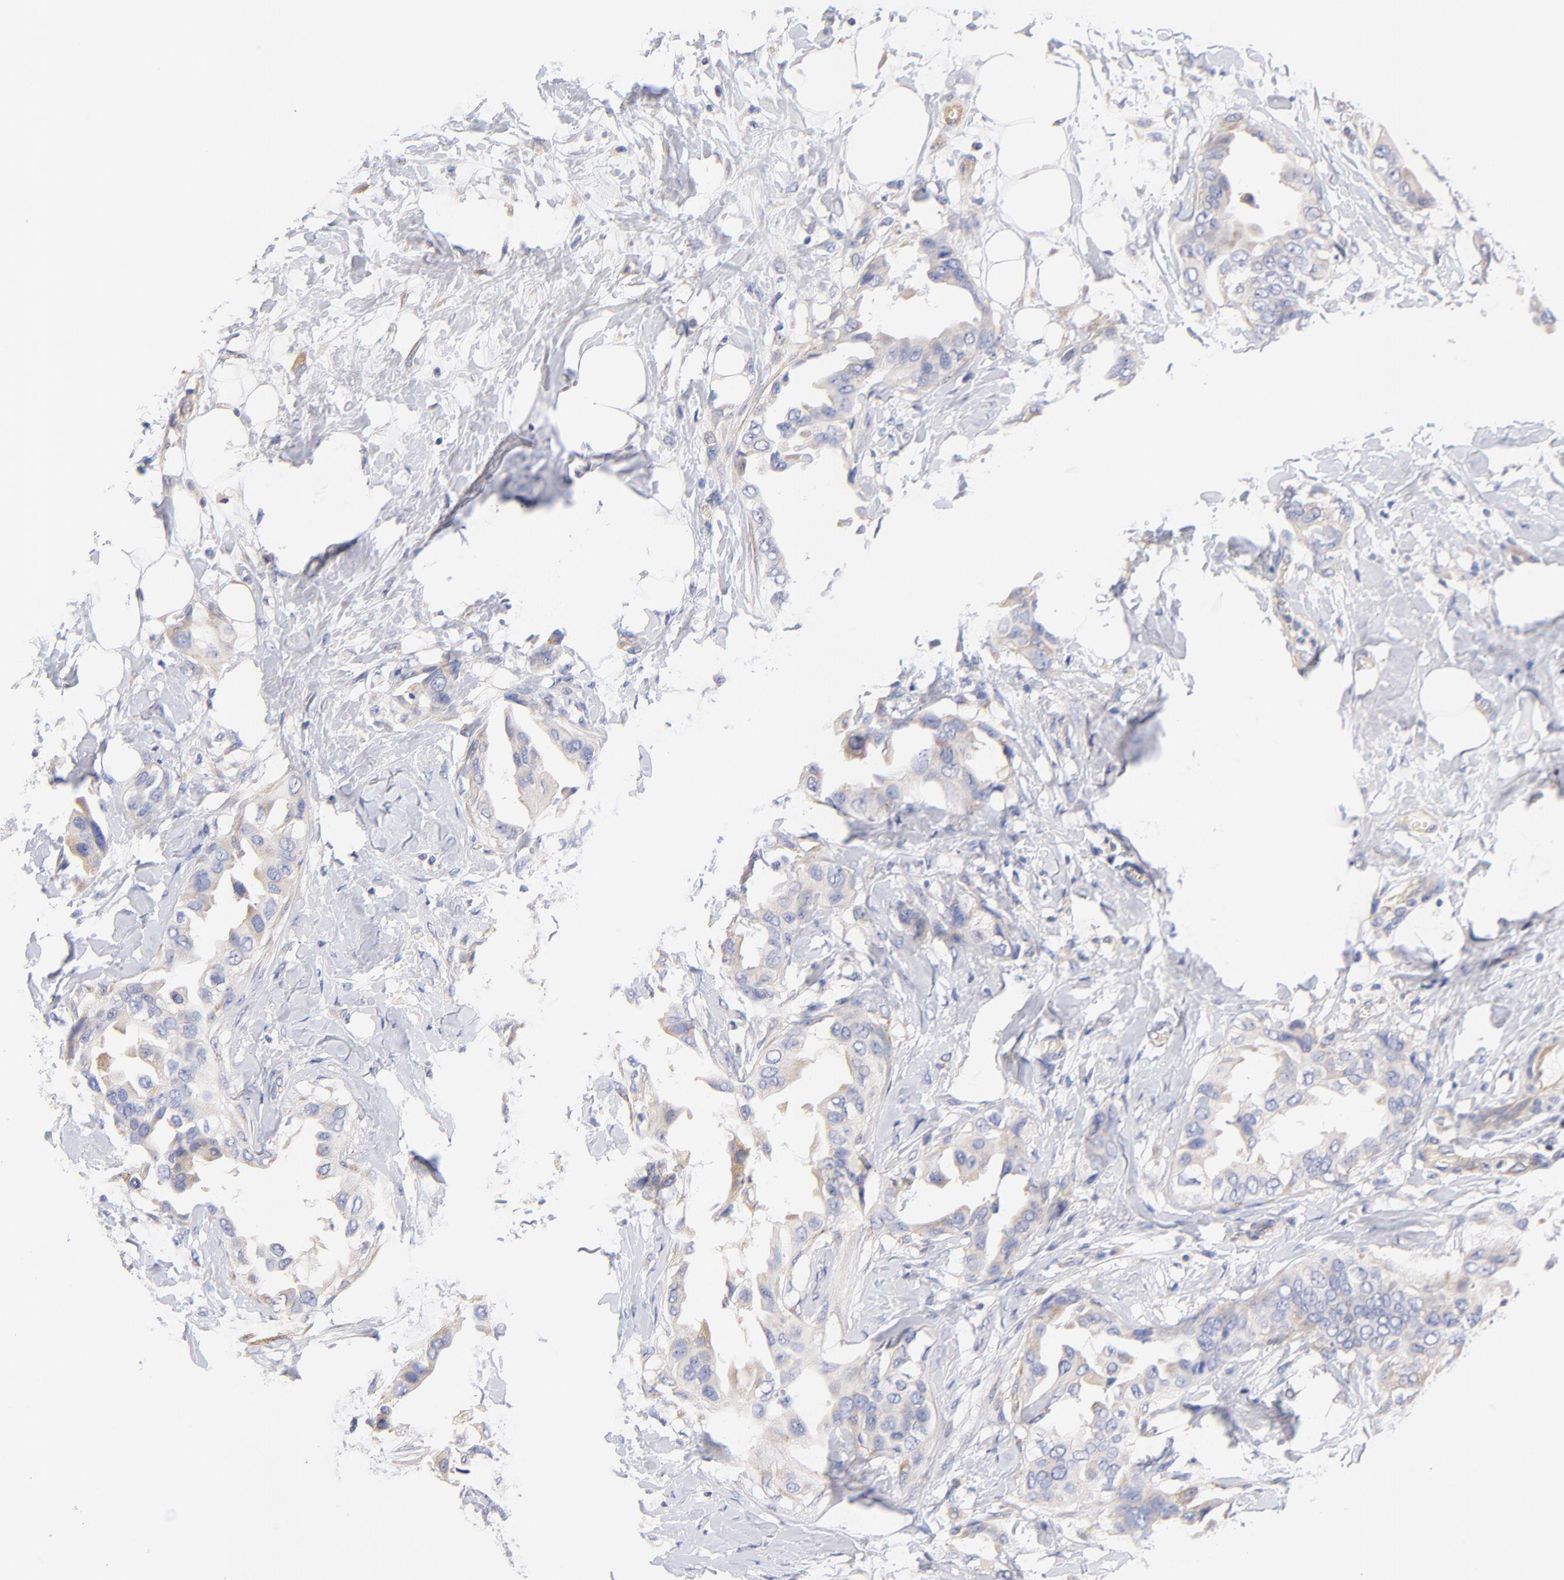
{"staining": {"intensity": "weak", "quantity": "25%-75%", "location": "cytoplasmic/membranous"}, "tissue": "breast cancer", "cell_type": "Tumor cells", "image_type": "cancer", "snomed": [{"axis": "morphology", "description": "Duct carcinoma"}, {"axis": "topography", "description": "Breast"}], "caption": "Immunohistochemical staining of human intraductal carcinoma (breast) demonstrates weak cytoplasmic/membranous protein positivity in about 25%-75% of tumor cells.", "gene": "HS3ST1", "patient": {"sex": "female", "age": 40}}